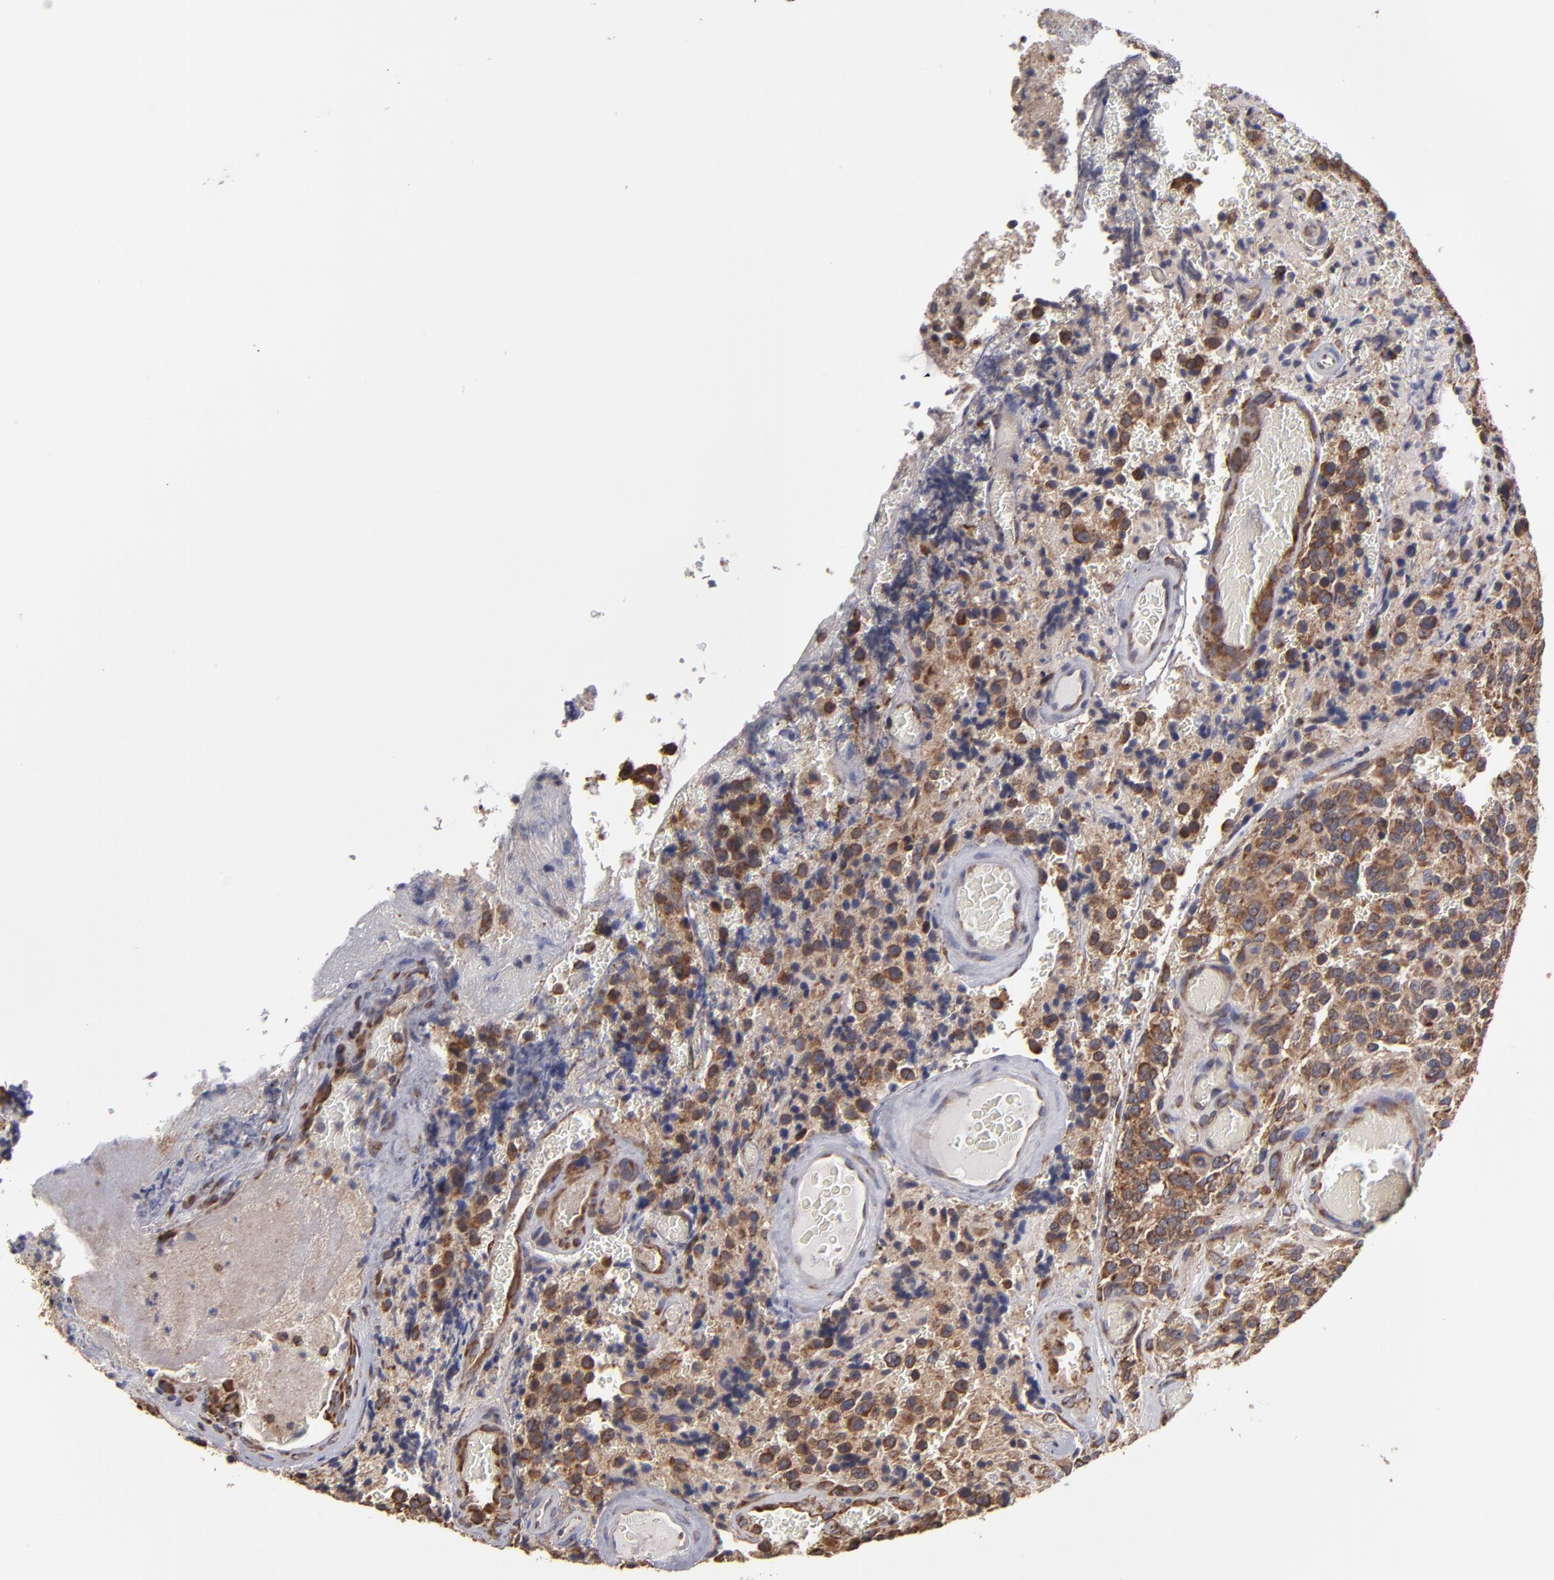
{"staining": {"intensity": "moderate", "quantity": ">75%", "location": "cytoplasmic/membranous"}, "tissue": "glioma", "cell_type": "Tumor cells", "image_type": "cancer", "snomed": [{"axis": "morphology", "description": "Glioma, malignant, High grade"}, {"axis": "topography", "description": "Brain"}], "caption": "Immunohistochemical staining of glioma reveals moderate cytoplasmic/membranous protein positivity in approximately >75% of tumor cells. Nuclei are stained in blue.", "gene": "SND1", "patient": {"sex": "male", "age": 36}}